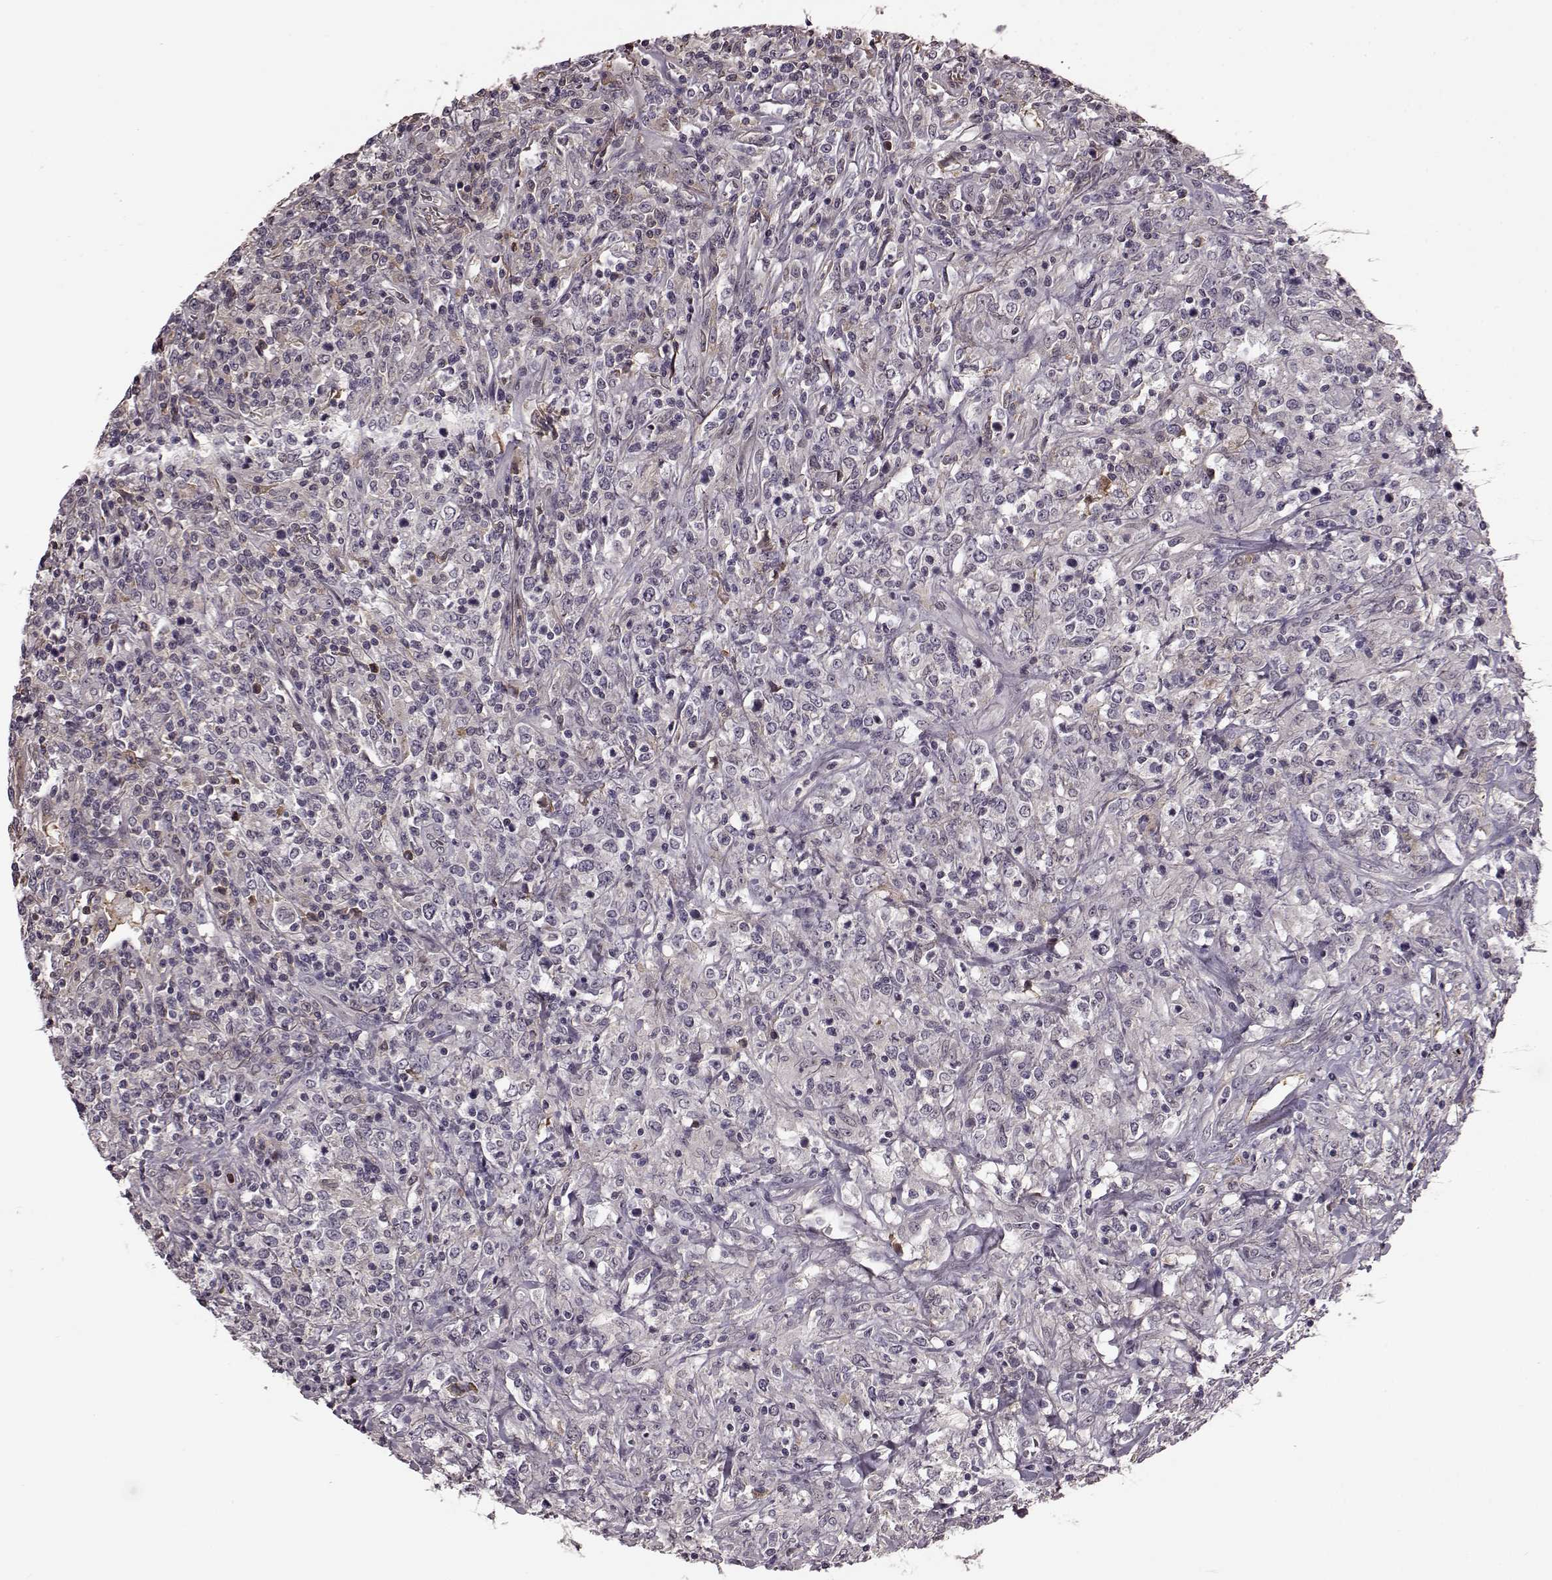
{"staining": {"intensity": "negative", "quantity": "none", "location": "none"}, "tissue": "lymphoma", "cell_type": "Tumor cells", "image_type": "cancer", "snomed": [{"axis": "morphology", "description": "Malignant lymphoma, non-Hodgkin's type, High grade"}, {"axis": "topography", "description": "Lung"}], "caption": "Human lymphoma stained for a protein using immunohistochemistry shows no staining in tumor cells.", "gene": "NRL", "patient": {"sex": "male", "age": 79}}